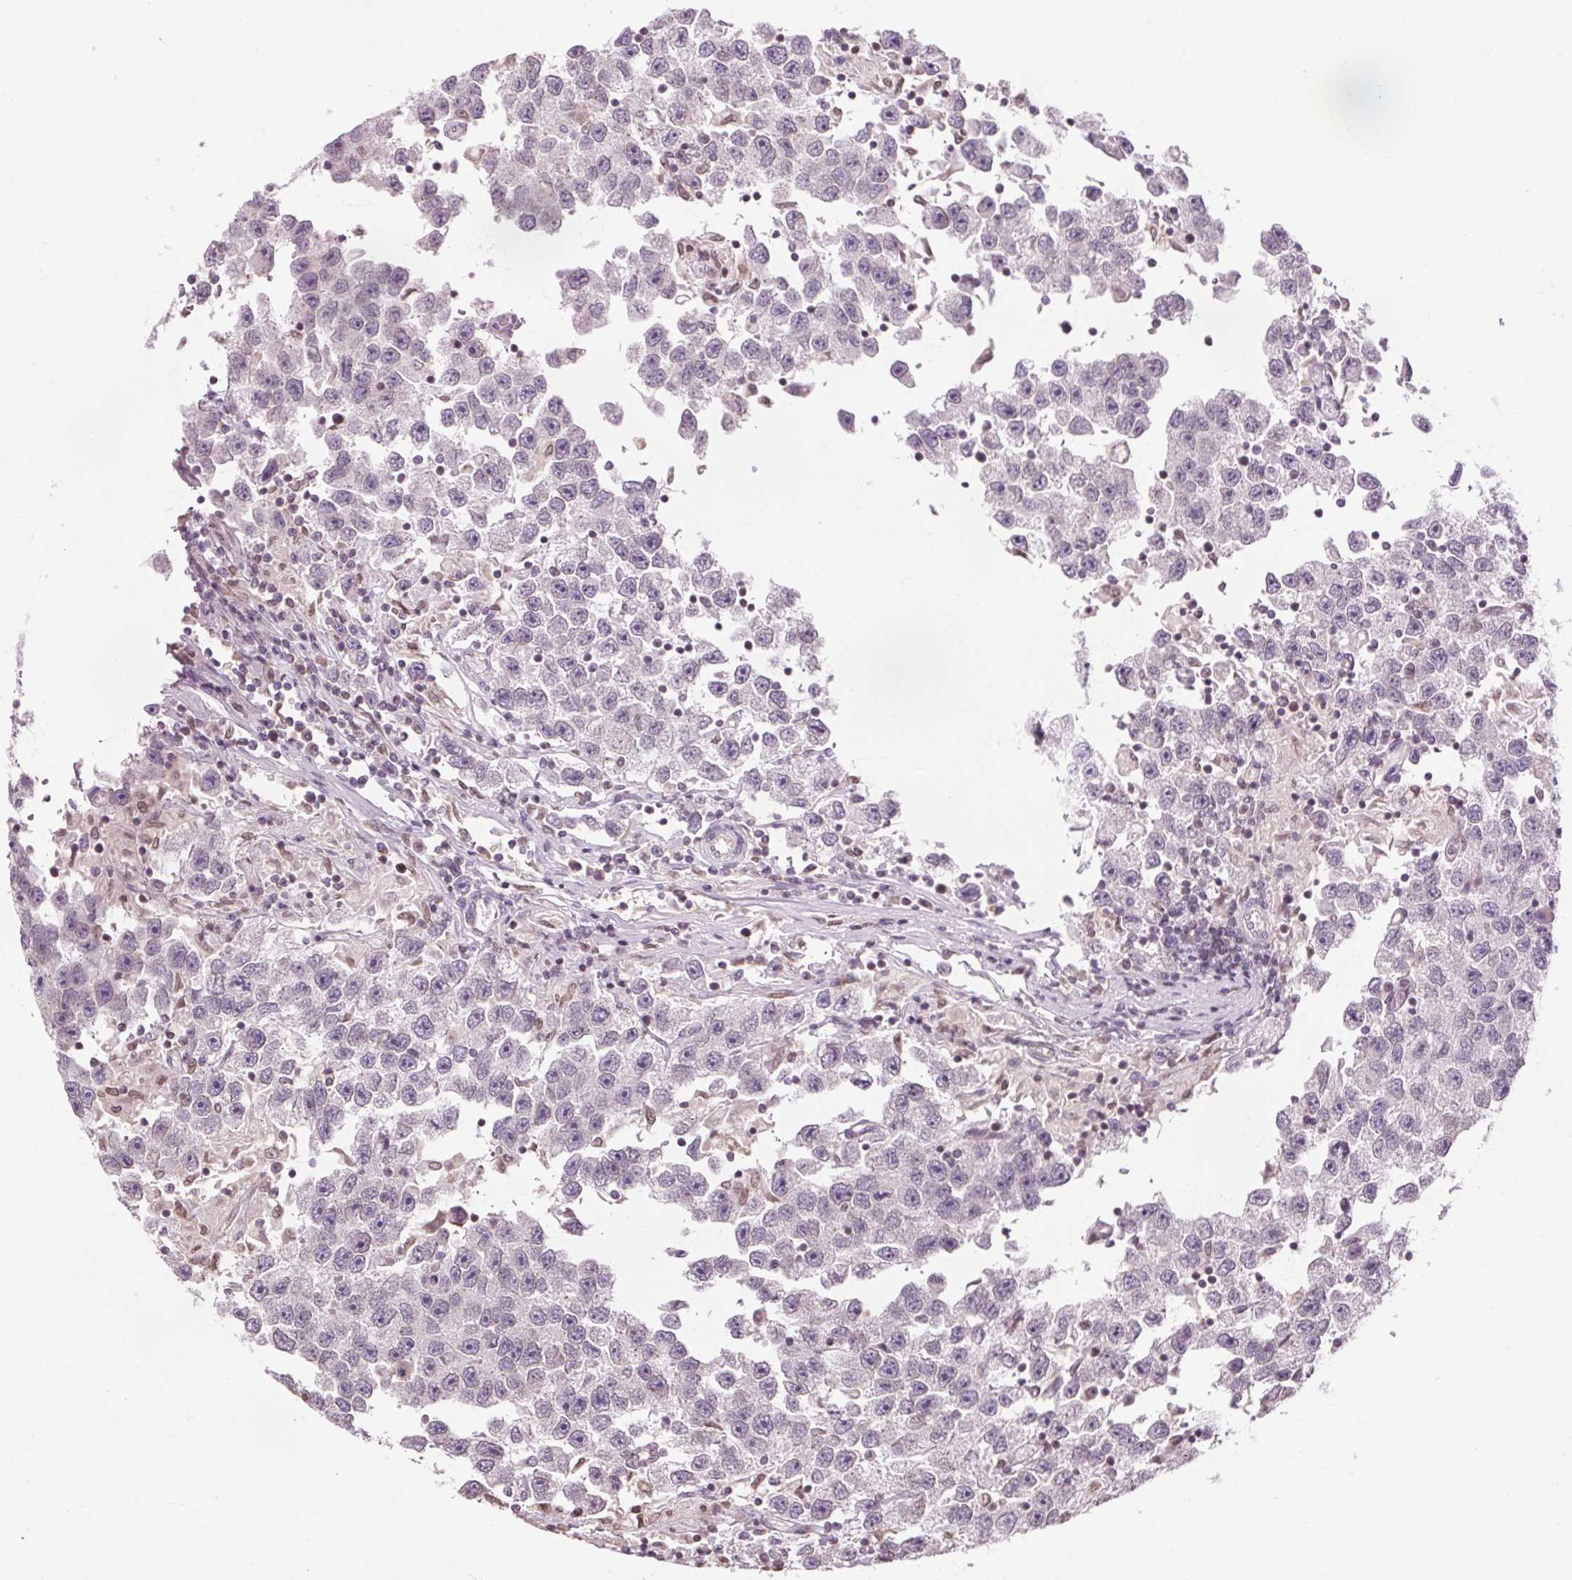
{"staining": {"intensity": "negative", "quantity": "none", "location": "none"}, "tissue": "testis cancer", "cell_type": "Tumor cells", "image_type": "cancer", "snomed": [{"axis": "morphology", "description": "Seminoma, NOS"}, {"axis": "topography", "description": "Testis"}], "caption": "Protein analysis of testis cancer exhibits no significant staining in tumor cells.", "gene": "LFNG", "patient": {"sex": "male", "age": 26}}